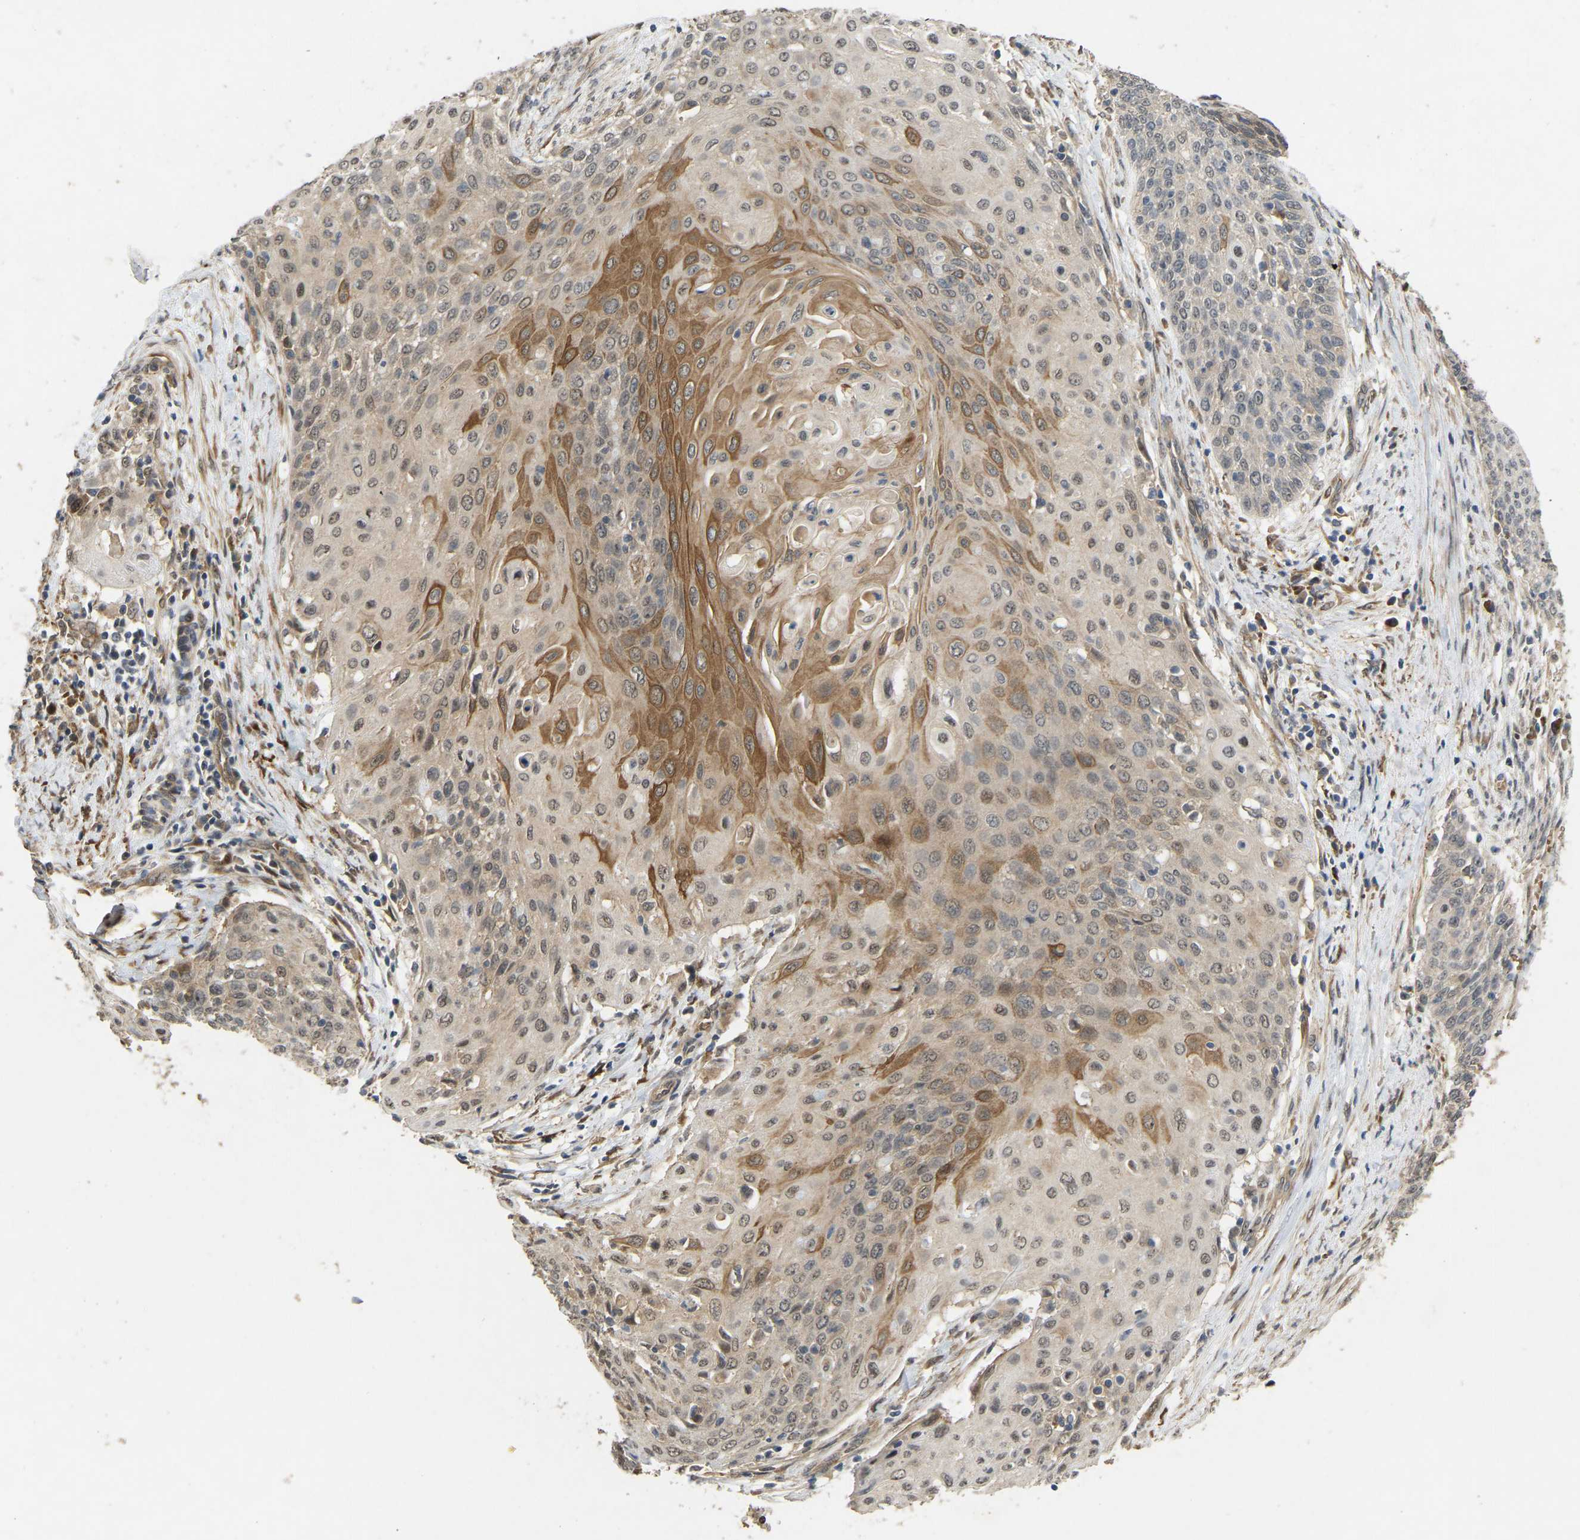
{"staining": {"intensity": "moderate", "quantity": "<25%", "location": "cytoplasmic/membranous,nuclear"}, "tissue": "cervical cancer", "cell_type": "Tumor cells", "image_type": "cancer", "snomed": [{"axis": "morphology", "description": "Squamous cell carcinoma, NOS"}, {"axis": "topography", "description": "Cervix"}], "caption": "DAB immunohistochemical staining of squamous cell carcinoma (cervical) reveals moderate cytoplasmic/membranous and nuclear protein expression in approximately <25% of tumor cells.", "gene": "LIMK2", "patient": {"sex": "female", "age": 39}}